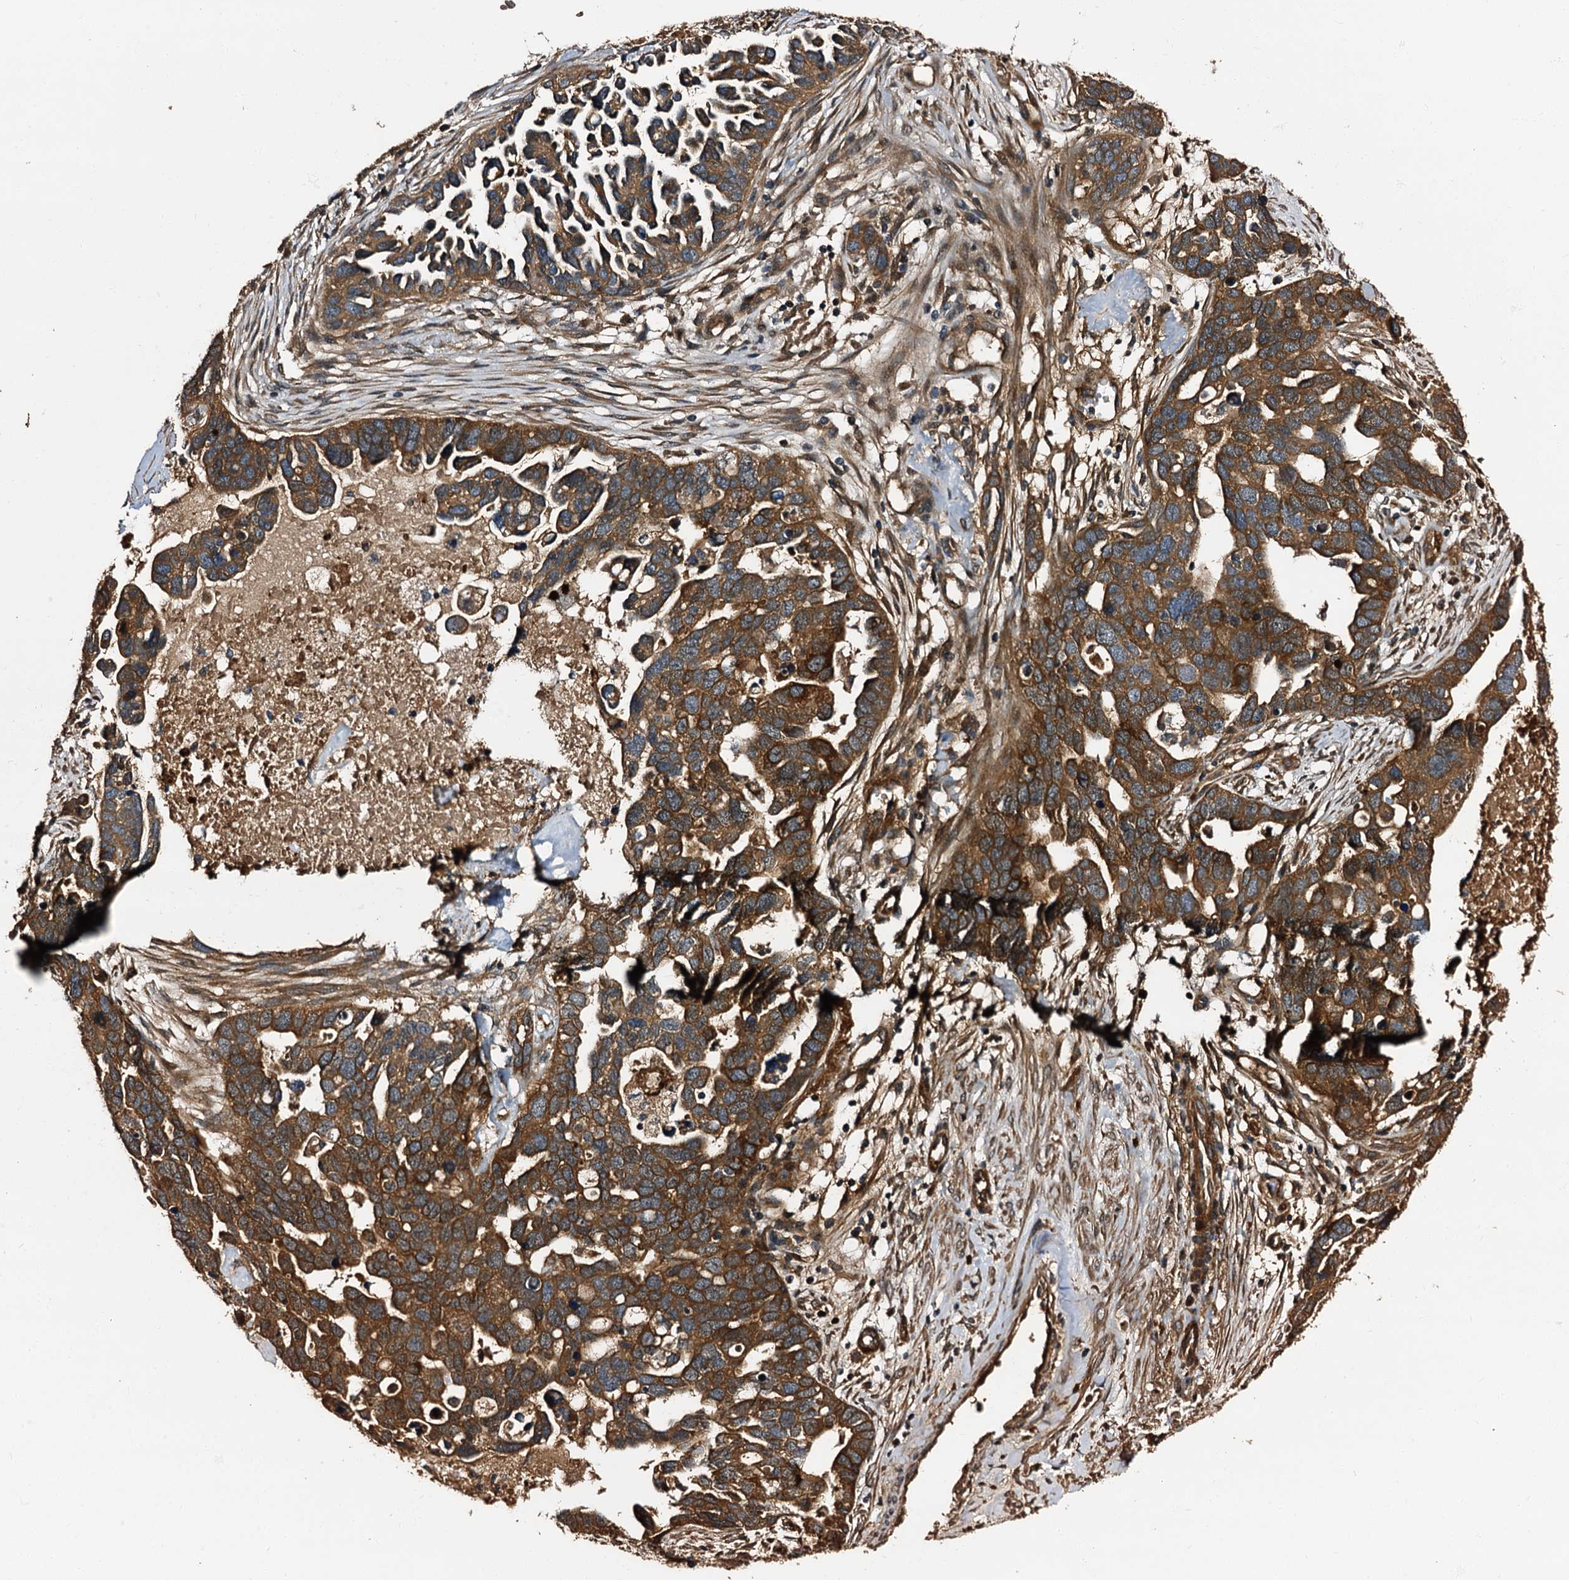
{"staining": {"intensity": "strong", "quantity": ">75%", "location": "cytoplasmic/membranous"}, "tissue": "ovarian cancer", "cell_type": "Tumor cells", "image_type": "cancer", "snomed": [{"axis": "morphology", "description": "Cystadenocarcinoma, serous, NOS"}, {"axis": "topography", "description": "Ovary"}], "caption": "Ovarian cancer (serous cystadenocarcinoma) stained with immunohistochemistry exhibits strong cytoplasmic/membranous positivity in about >75% of tumor cells.", "gene": "PEX5", "patient": {"sex": "female", "age": 54}}